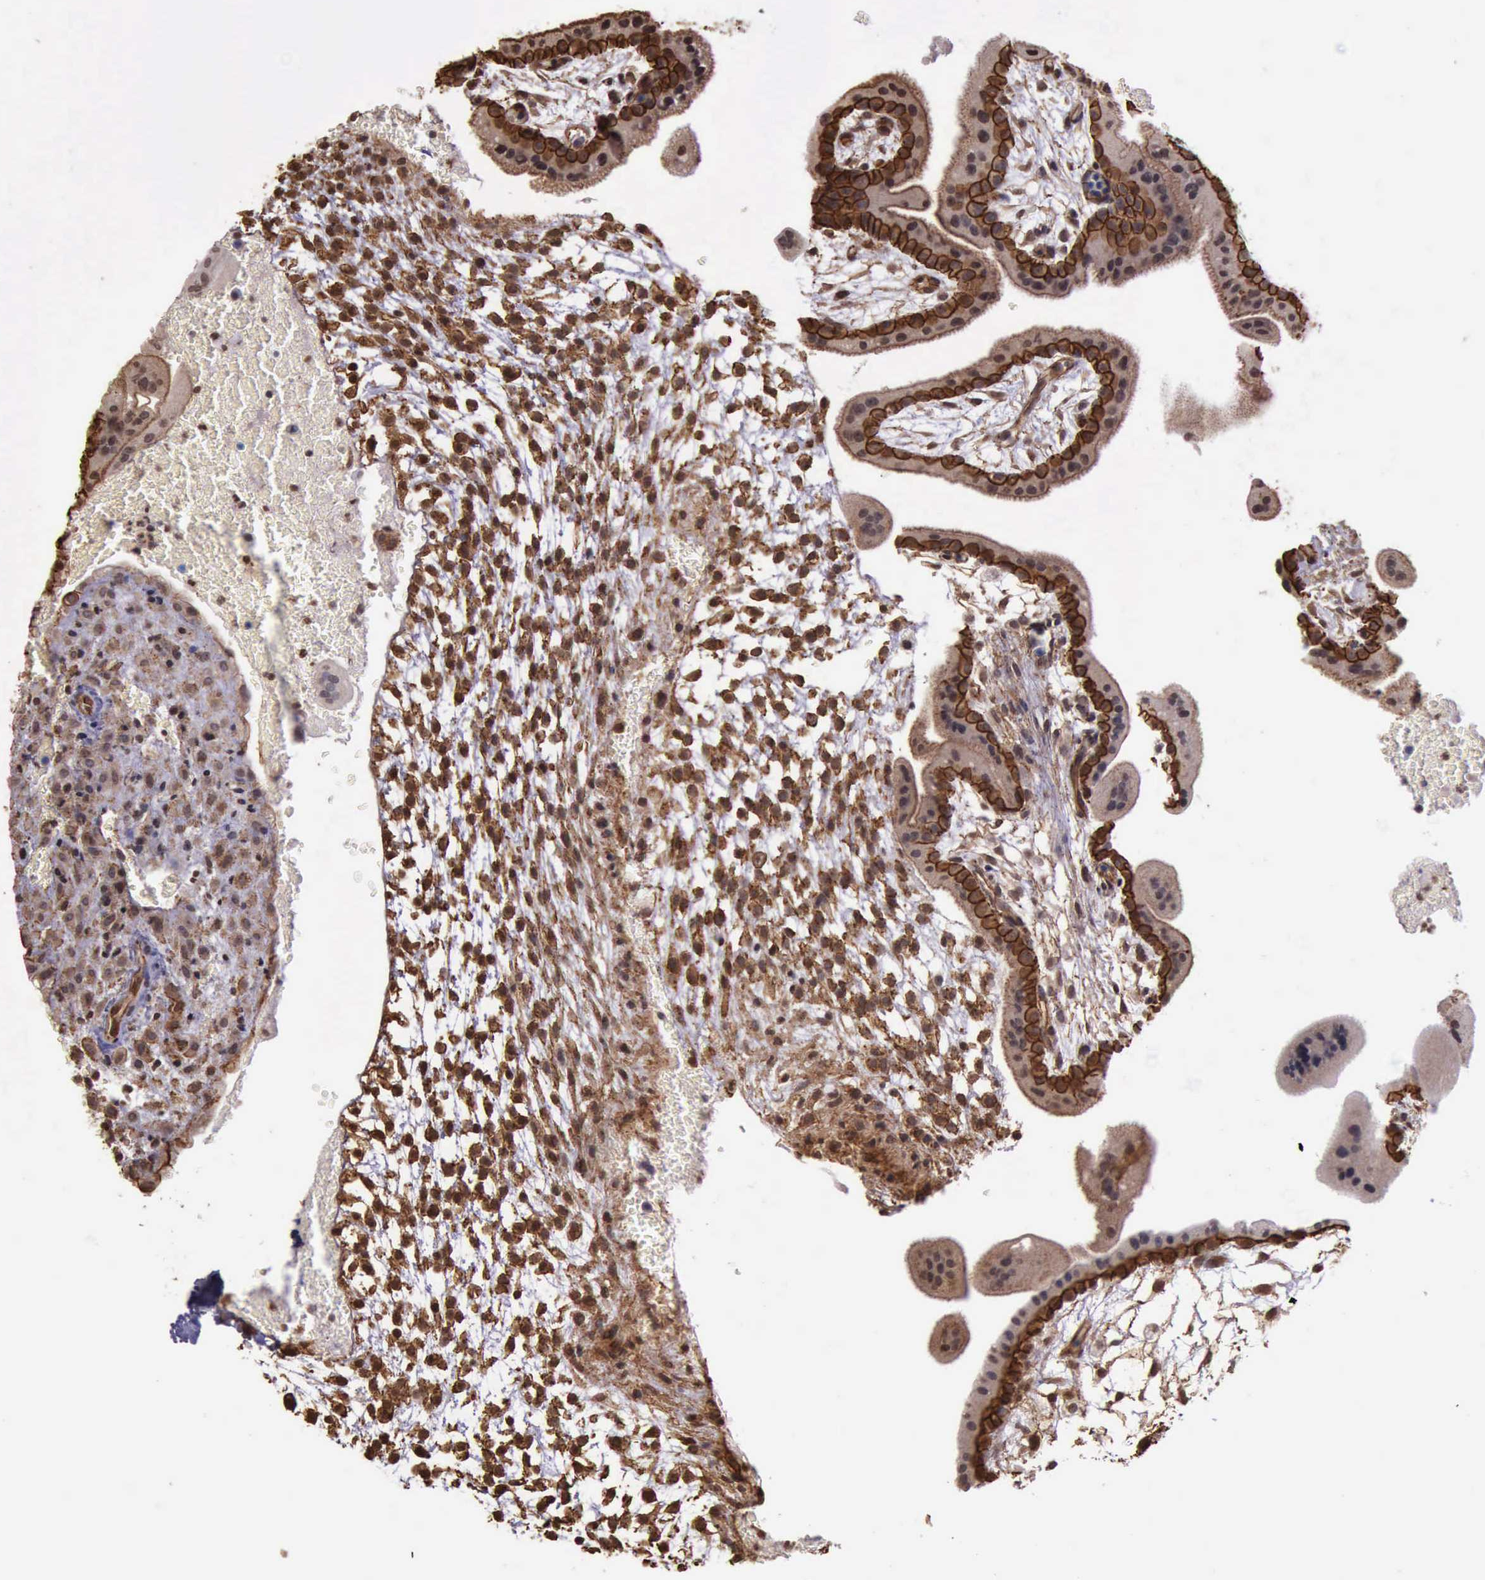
{"staining": {"intensity": "weak", "quantity": ">75%", "location": "cytoplasmic/membranous"}, "tissue": "placenta", "cell_type": "Decidual cells", "image_type": "normal", "snomed": [{"axis": "morphology", "description": "Normal tissue, NOS"}, {"axis": "topography", "description": "Placenta"}], "caption": "Immunohistochemistry (IHC) (DAB) staining of normal human placenta reveals weak cytoplasmic/membranous protein positivity in about >75% of decidual cells.", "gene": "CTNNB1", "patient": {"sex": "female", "age": 35}}